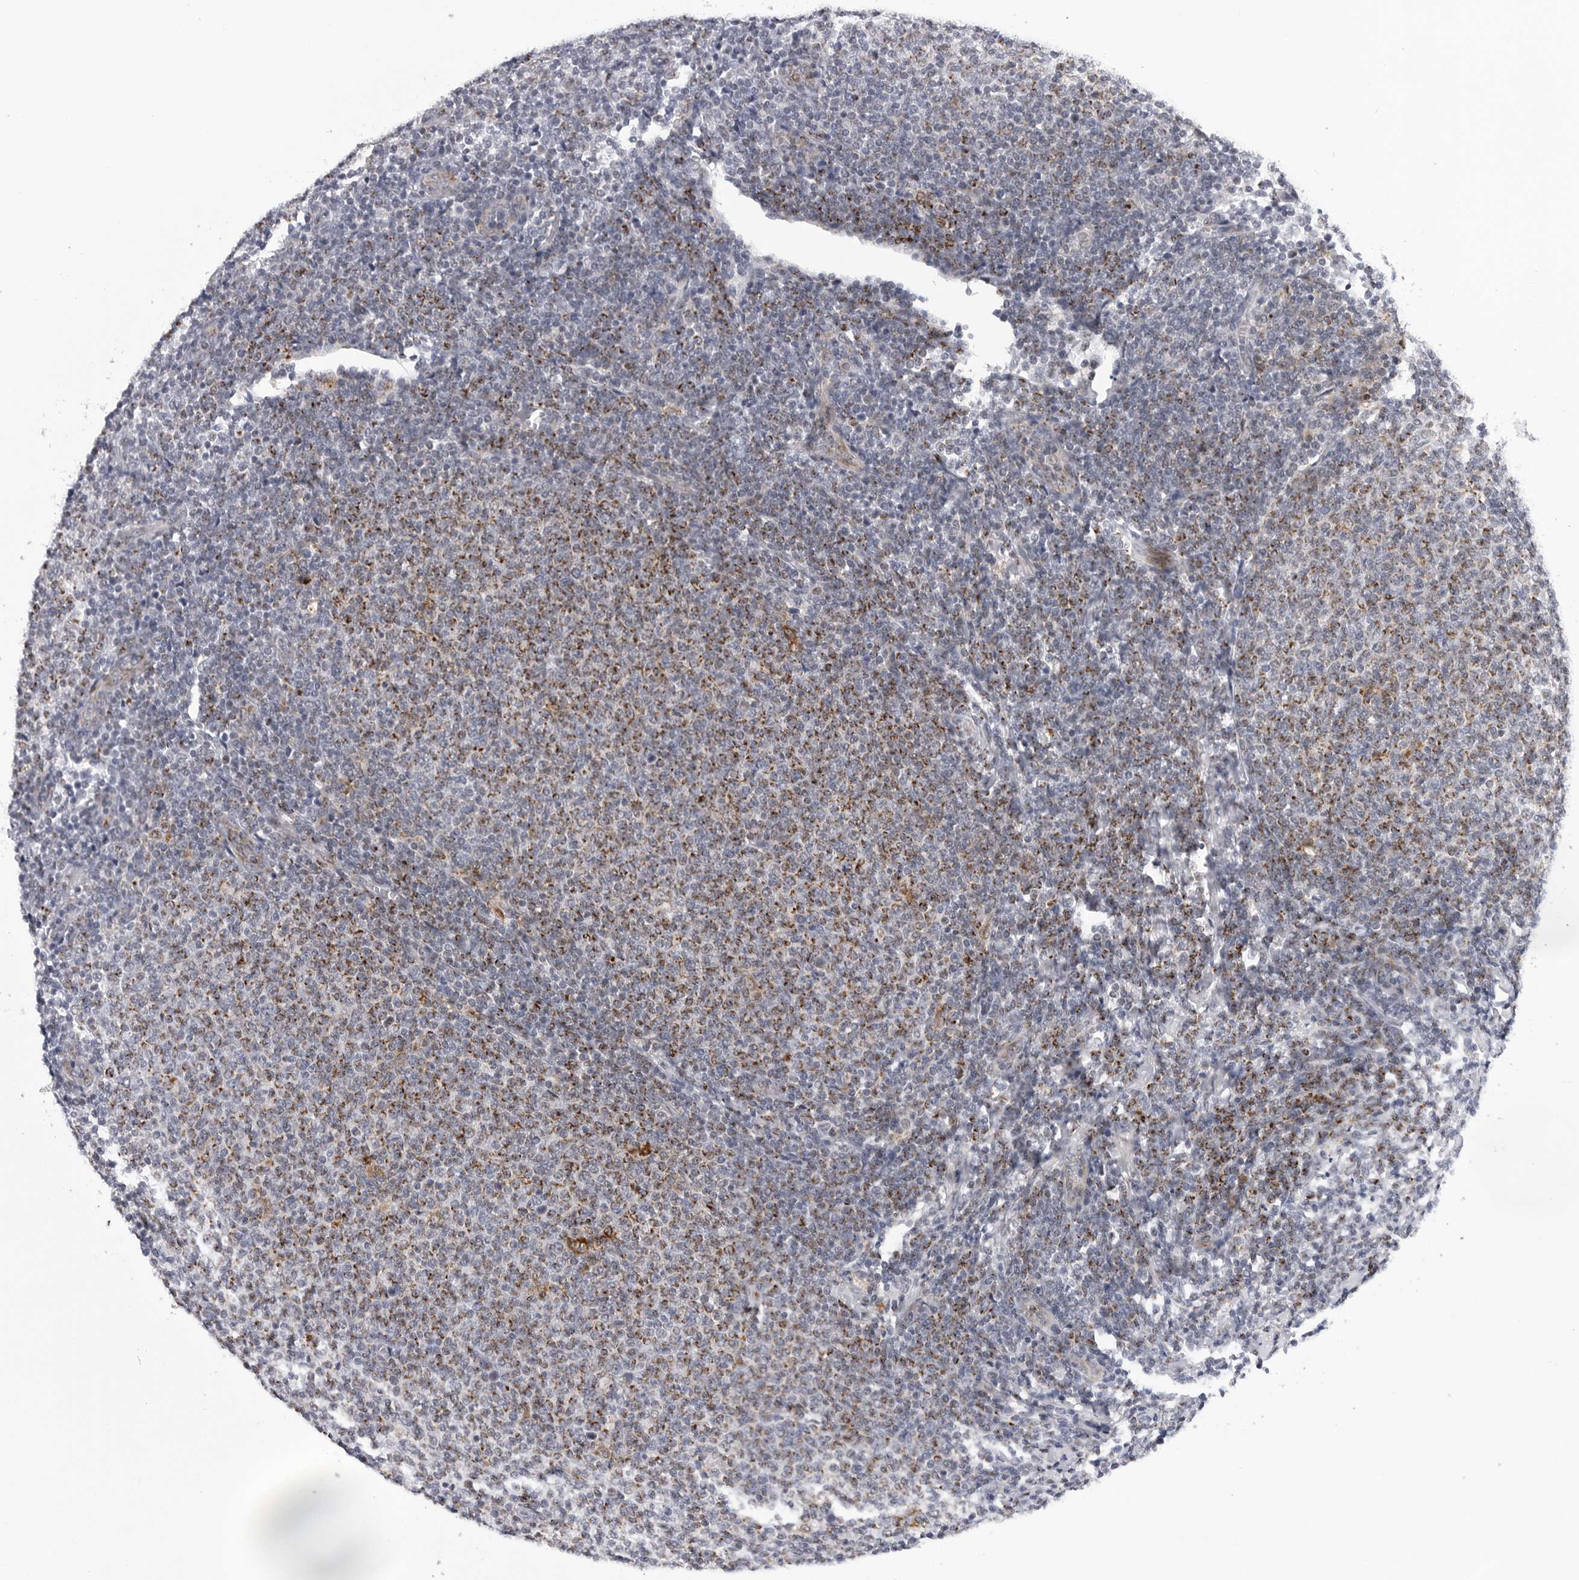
{"staining": {"intensity": "moderate", "quantity": "25%-75%", "location": "cytoplasmic/membranous"}, "tissue": "lymphoma", "cell_type": "Tumor cells", "image_type": "cancer", "snomed": [{"axis": "morphology", "description": "Malignant lymphoma, non-Hodgkin's type, Low grade"}, {"axis": "topography", "description": "Lymph node"}], "caption": "Human malignant lymphoma, non-Hodgkin's type (low-grade) stained for a protein (brown) displays moderate cytoplasmic/membranous positive positivity in approximately 25%-75% of tumor cells.", "gene": "CDK20", "patient": {"sex": "male", "age": 66}}